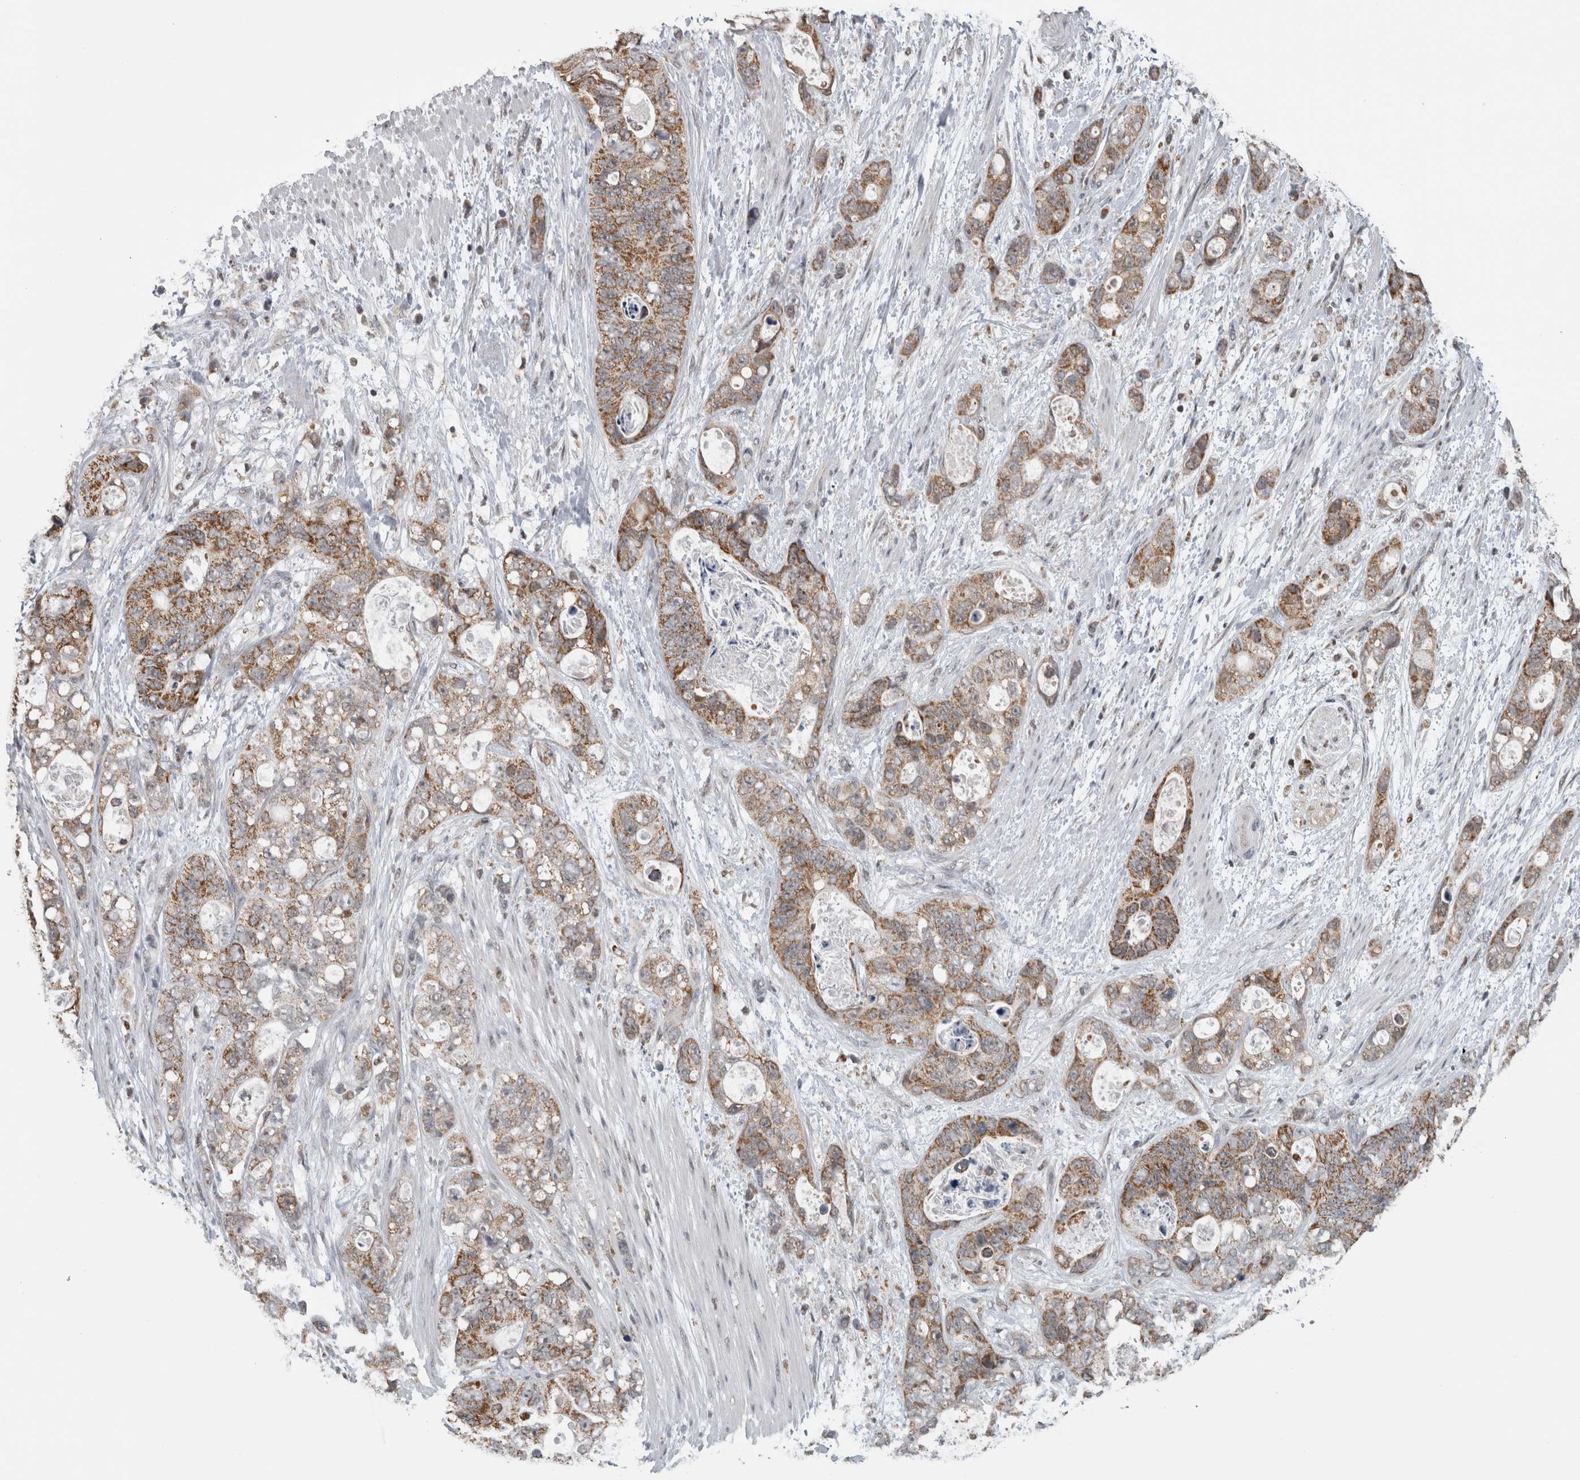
{"staining": {"intensity": "moderate", "quantity": ">75%", "location": "cytoplasmic/membranous"}, "tissue": "stomach cancer", "cell_type": "Tumor cells", "image_type": "cancer", "snomed": [{"axis": "morphology", "description": "Normal tissue, NOS"}, {"axis": "morphology", "description": "Adenocarcinoma, NOS"}, {"axis": "topography", "description": "Stomach"}], "caption": "An immunohistochemistry (IHC) photomicrograph of tumor tissue is shown. Protein staining in brown shows moderate cytoplasmic/membranous positivity in stomach cancer (adenocarcinoma) within tumor cells.", "gene": "OR2K2", "patient": {"sex": "female", "age": 89}}